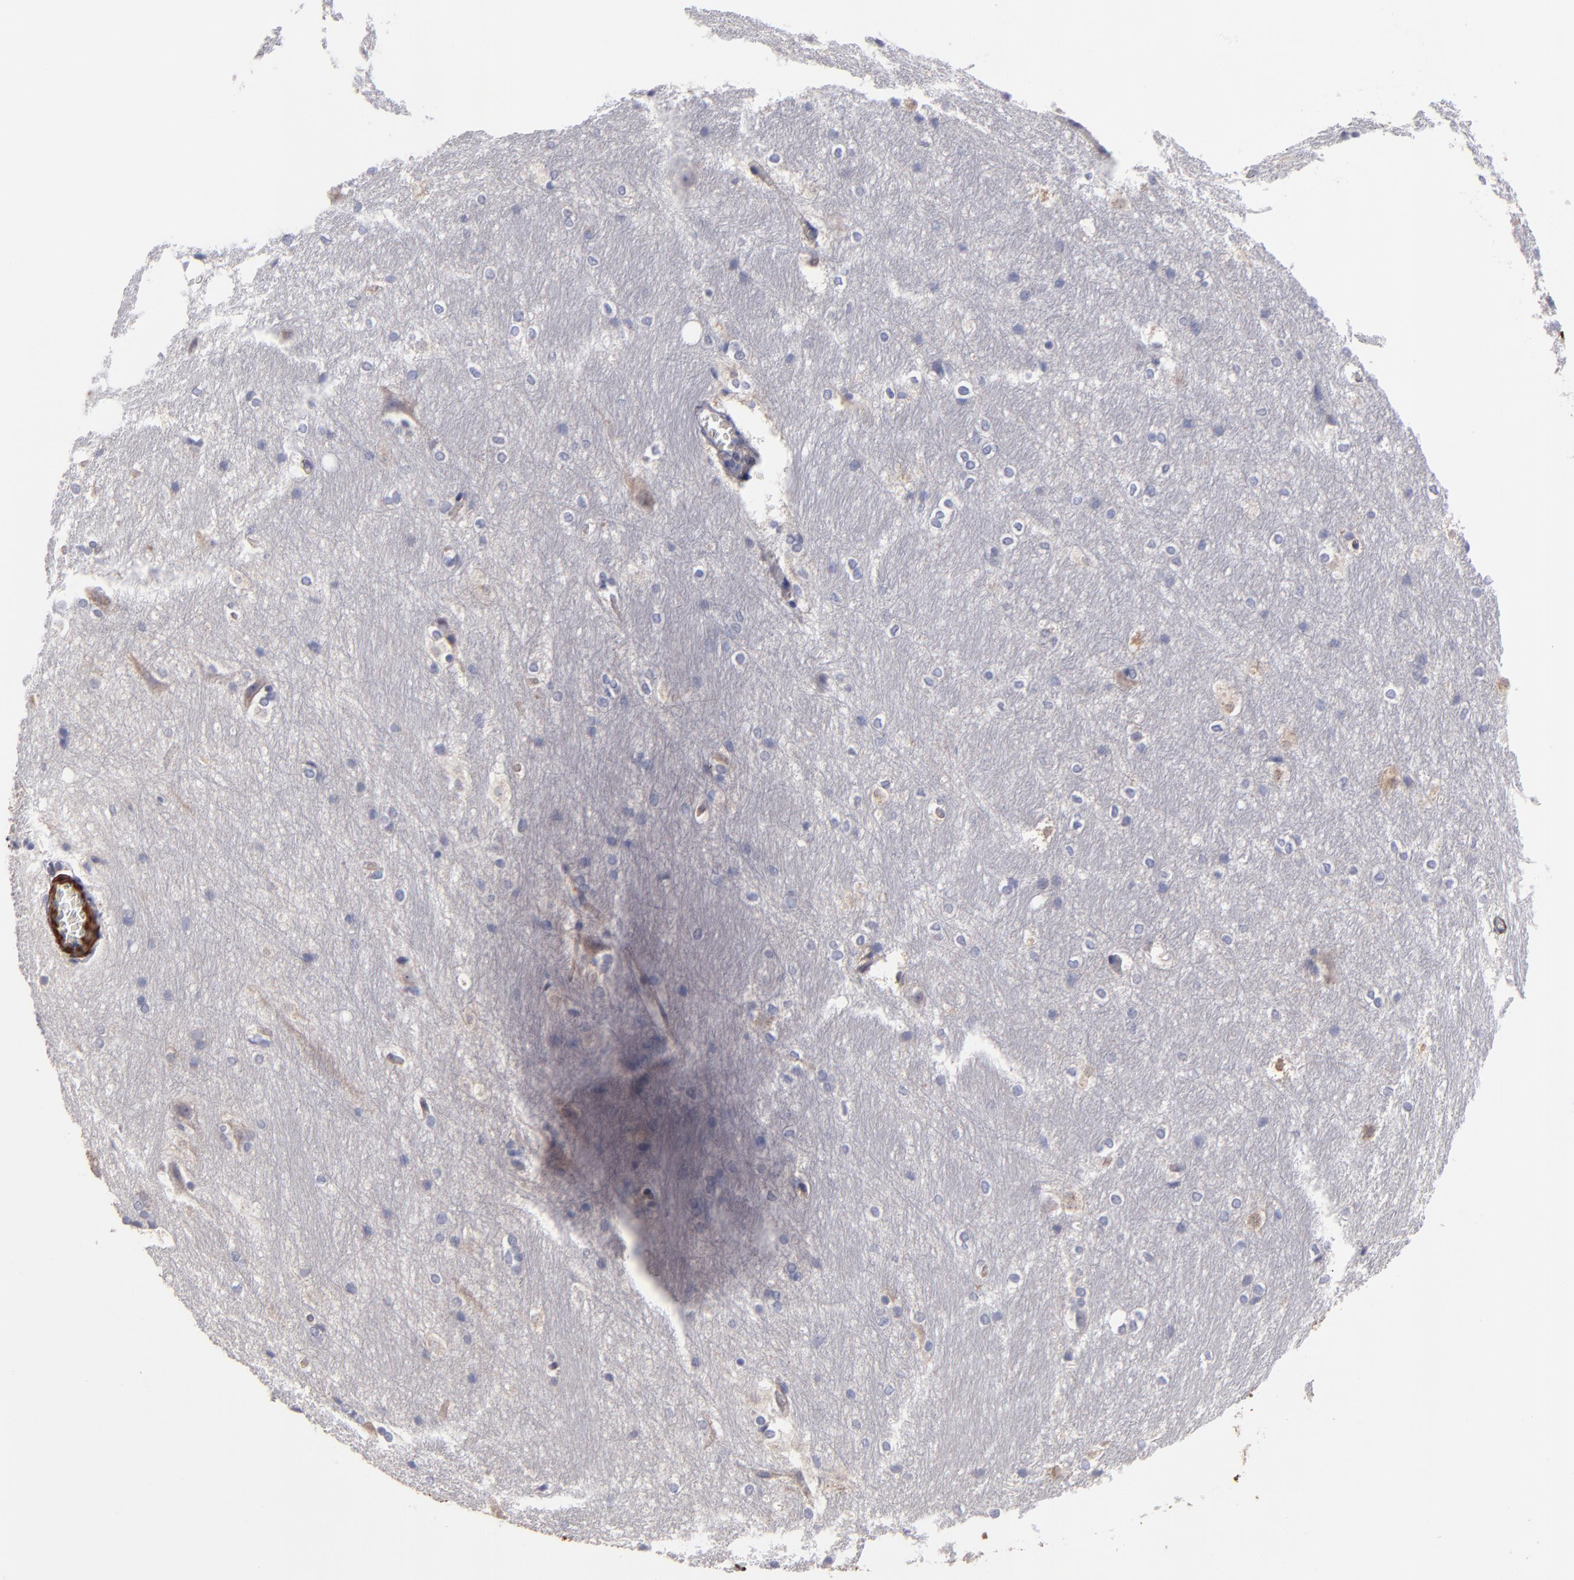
{"staining": {"intensity": "weak", "quantity": "25%-75%", "location": "cytoplasmic/membranous"}, "tissue": "hippocampus", "cell_type": "Glial cells", "image_type": "normal", "snomed": [{"axis": "morphology", "description": "Normal tissue, NOS"}, {"axis": "topography", "description": "Hippocampus"}], "caption": "Brown immunohistochemical staining in normal human hippocampus displays weak cytoplasmic/membranous positivity in approximately 25%-75% of glial cells. (brown staining indicates protein expression, while blue staining denotes nuclei).", "gene": "SLMAP", "patient": {"sex": "female", "age": 19}}